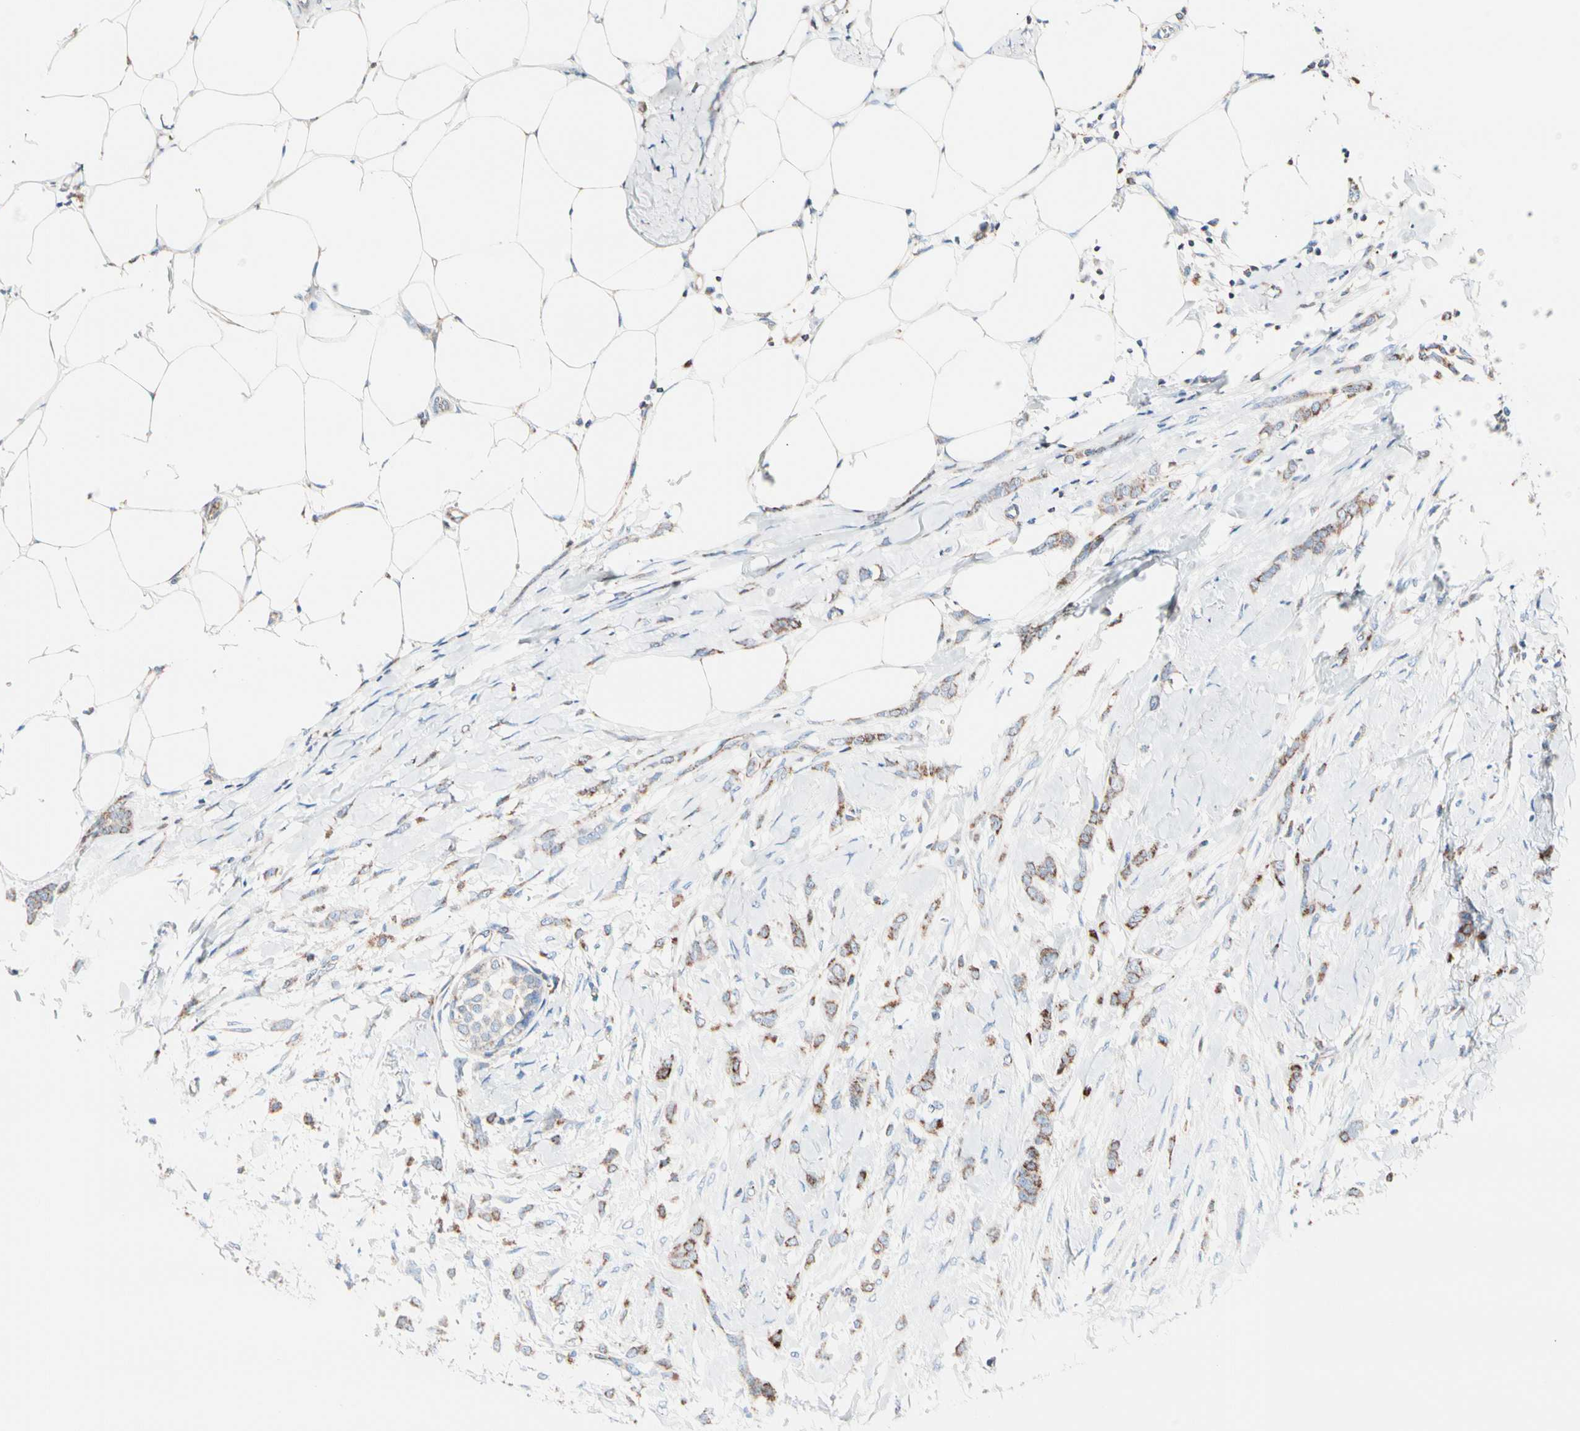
{"staining": {"intensity": "moderate", "quantity": ">75%", "location": "cytoplasmic/membranous"}, "tissue": "breast cancer", "cell_type": "Tumor cells", "image_type": "cancer", "snomed": [{"axis": "morphology", "description": "Lobular carcinoma, in situ"}, {"axis": "morphology", "description": "Lobular carcinoma"}, {"axis": "topography", "description": "Breast"}], "caption": "Breast cancer (lobular carcinoma) stained for a protein displays moderate cytoplasmic/membranous positivity in tumor cells.", "gene": "HK1", "patient": {"sex": "female", "age": 41}}